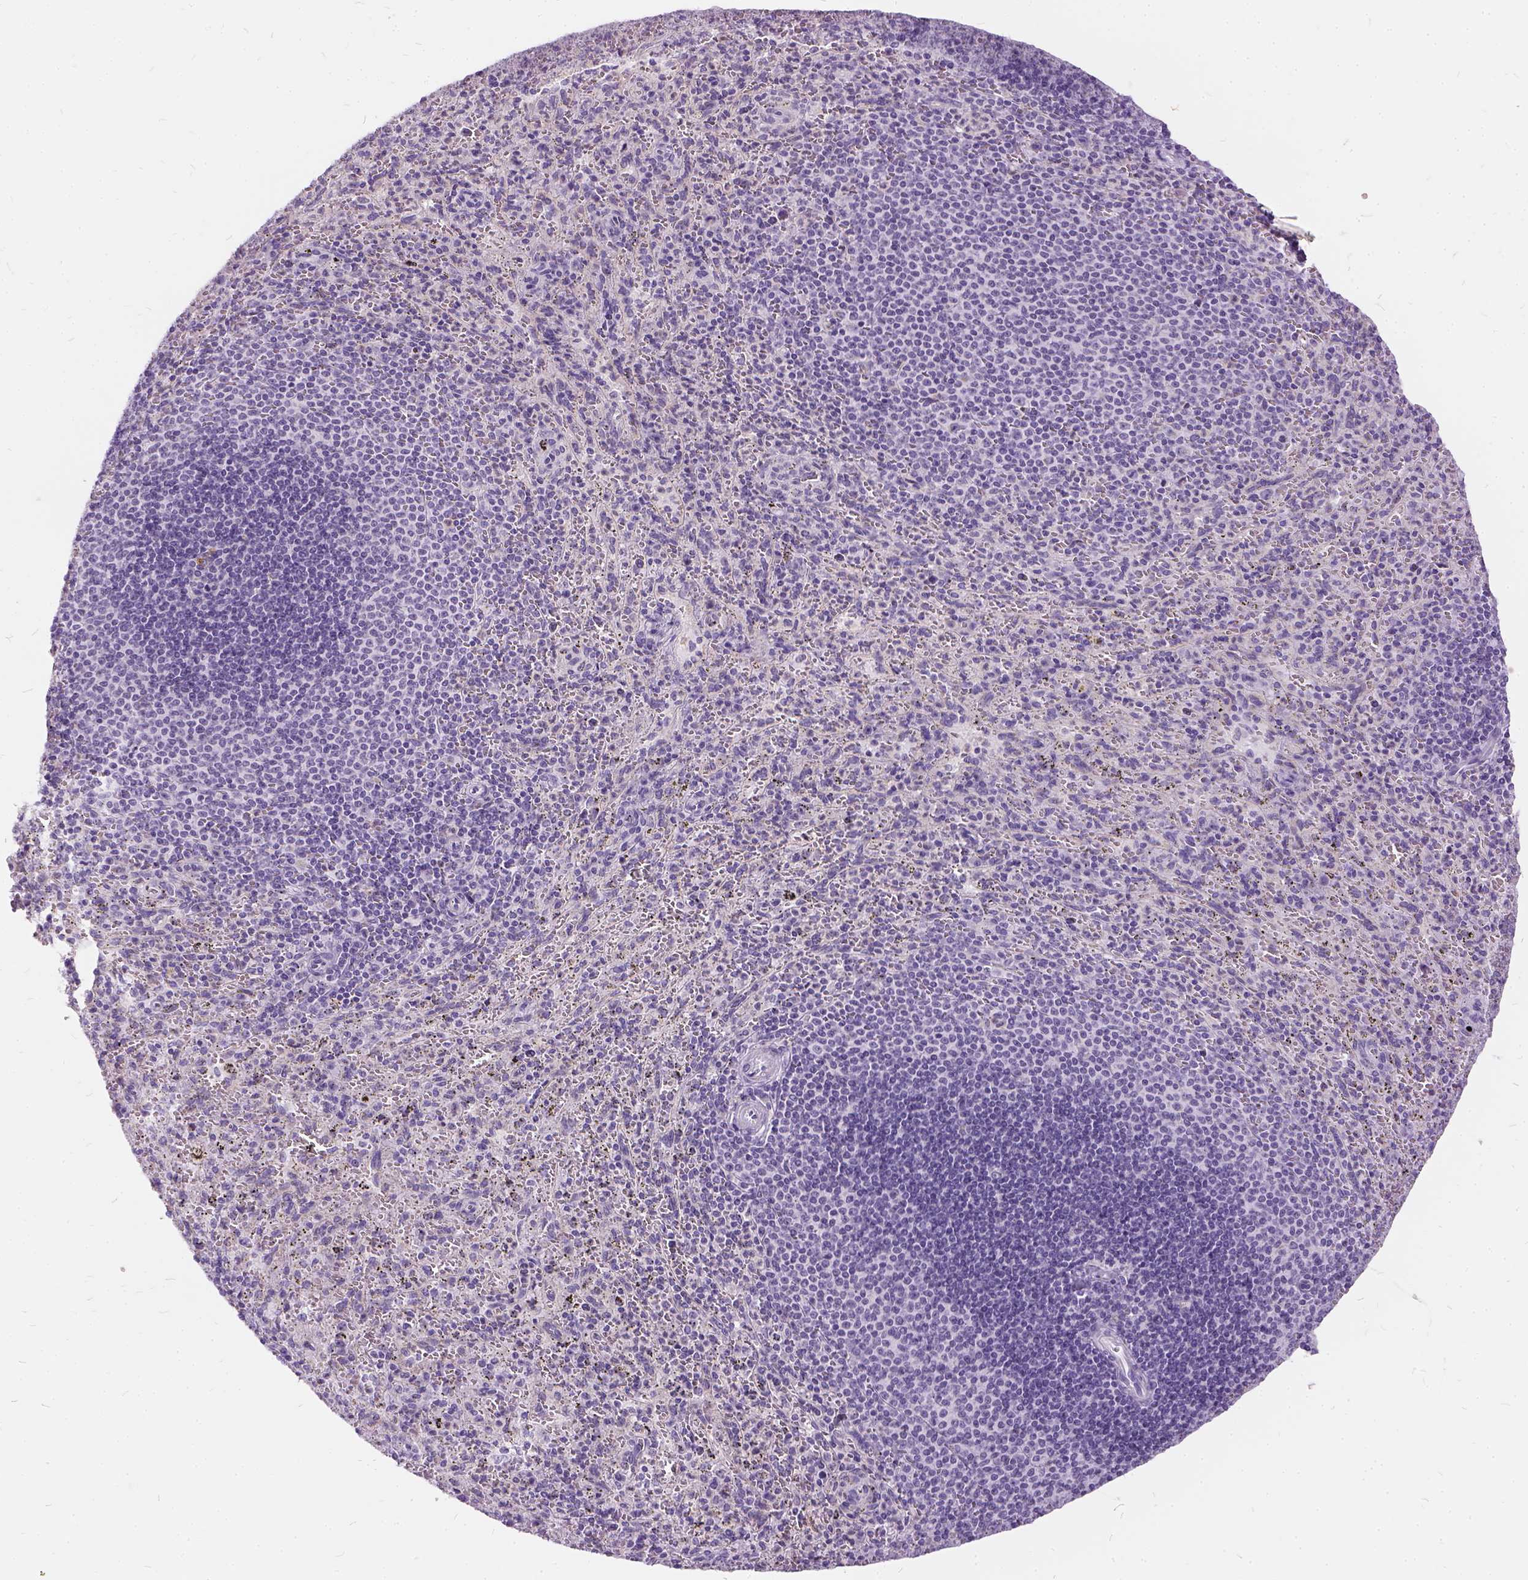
{"staining": {"intensity": "negative", "quantity": "none", "location": "none"}, "tissue": "spleen", "cell_type": "Cells in red pulp", "image_type": "normal", "snomed": [{"axis": "morphology", "description": "Normal tissue, NOS"}, {"axis": "topography", "description": "Spleen"}], "caption": "Cells in red pulp show no significant protein expression in unremarkable spleen. (Stains: DAB immunohistochemistry with hematoxylin counter stain, Microscopy: brightfield microscopy at high magnification).", "gene": "FDX1", "patient": {"sex": "male", "age": 57}}